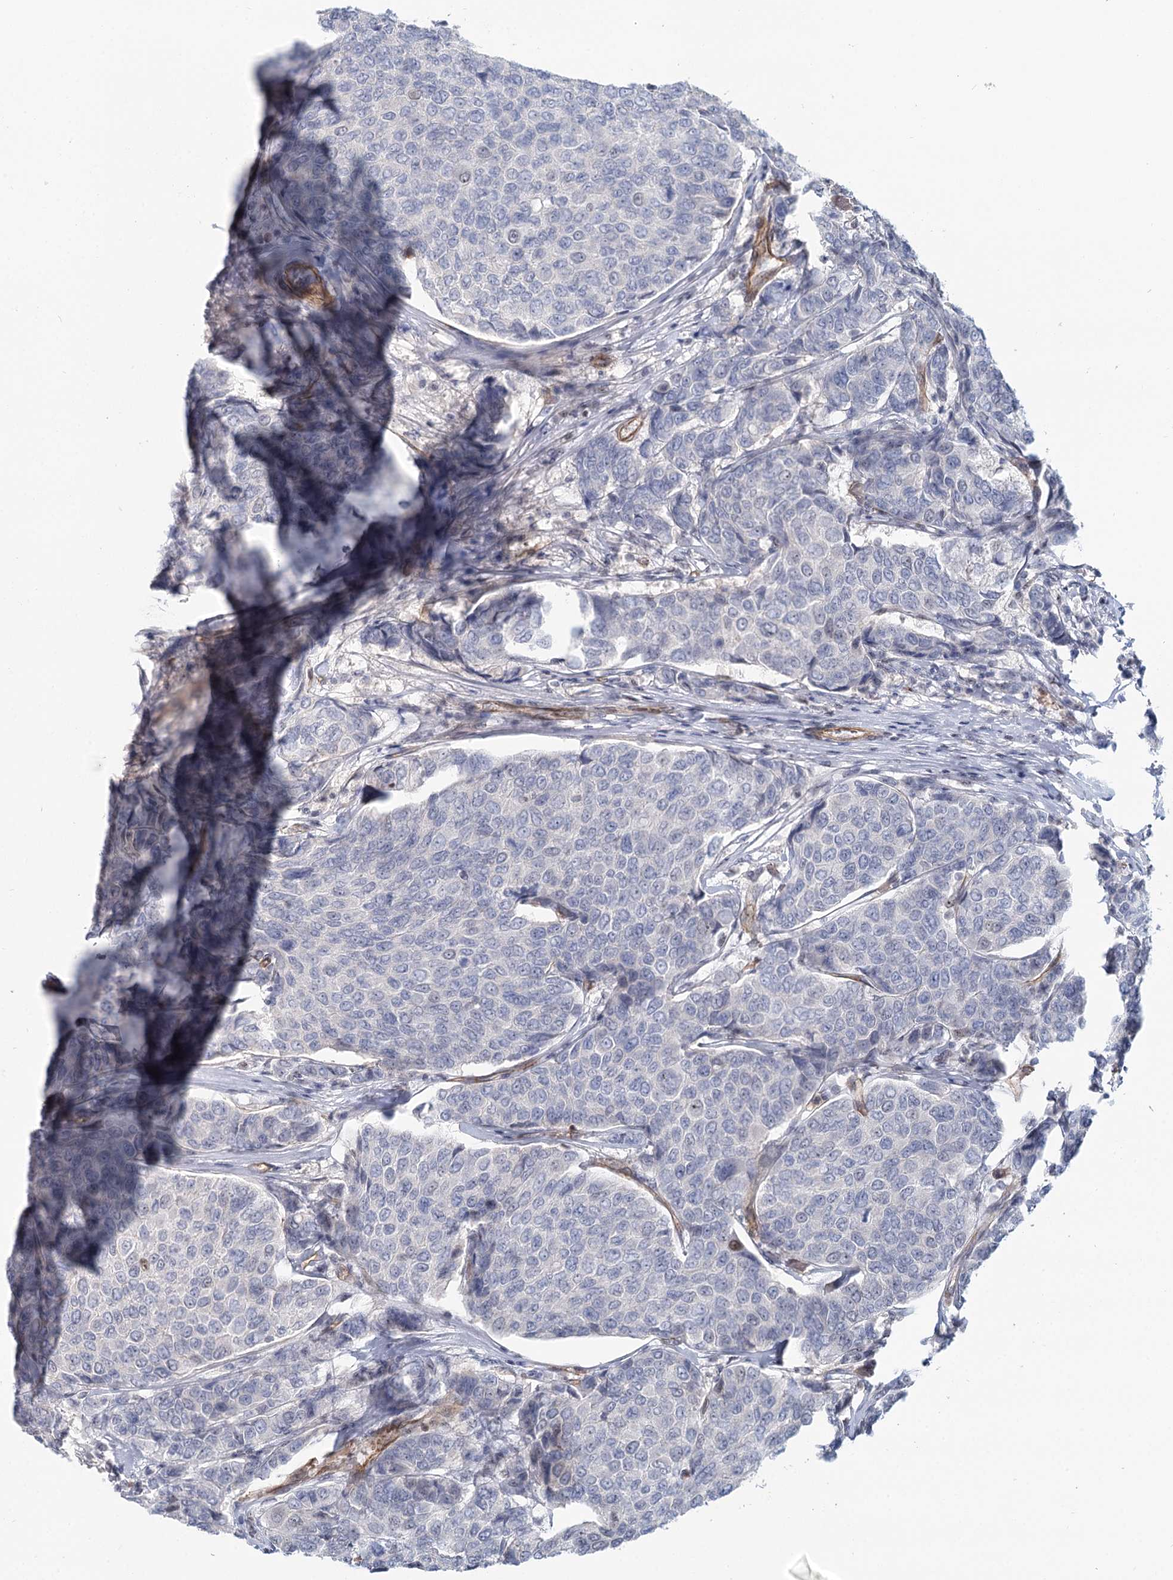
{"staining": {"intensity": "negative", "quantity": "none", "location": "none"}, "tissue": "breast cancer", "cell_type": "Tumor cells", "image_type": "cancer", "snomed": [{"axis": "morphology", "description": "Duct carcinoma"}, {"axis": "topography", "description": "Breast"}], "caption": "A high-resolution micrograph shows immunohistochemistry staining of breast cancer, which exhibits no significant positivity in tumor cells.", "gene": "ZFYVE28", "patient": {"sex": "female", "age": 55}}